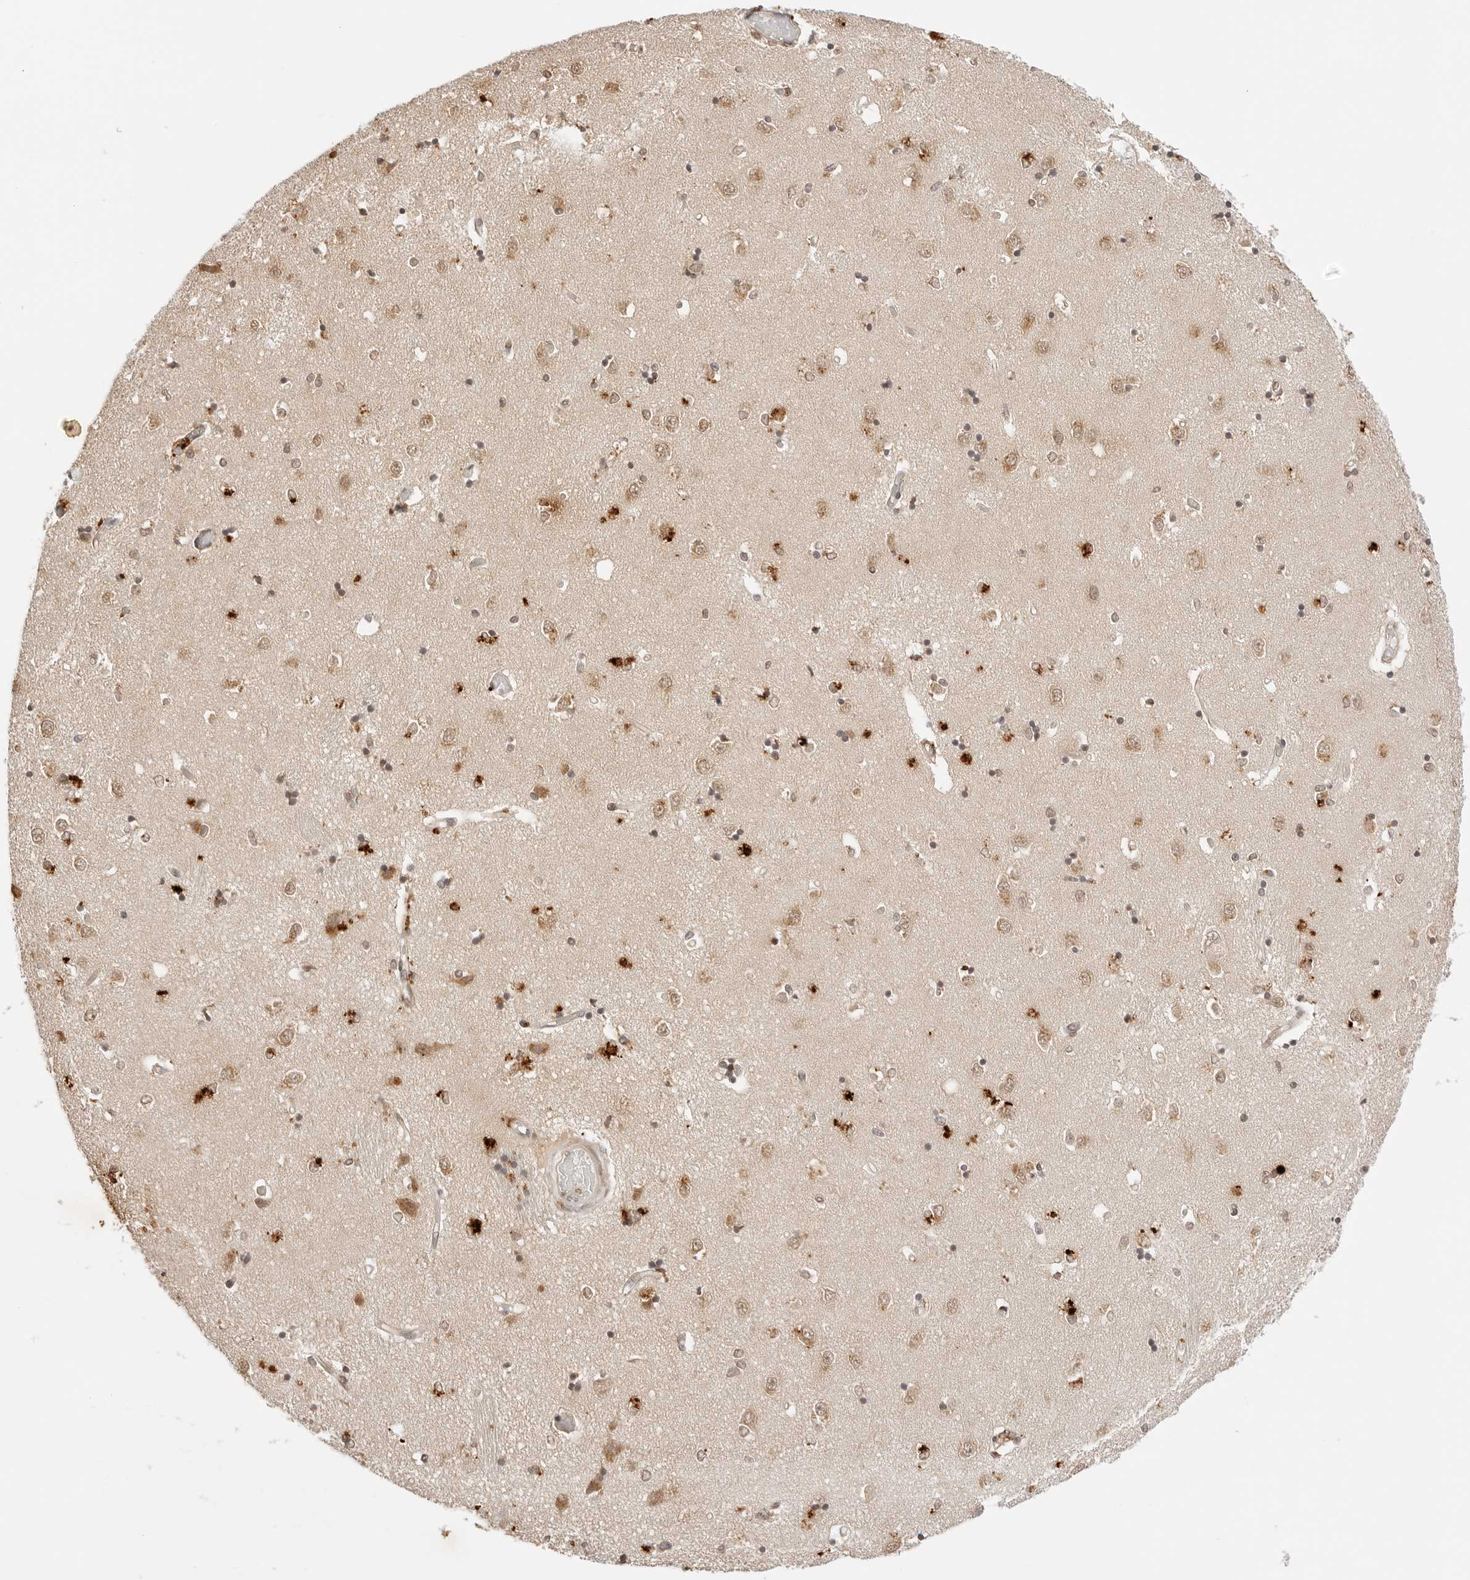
{"staining": {"intensity": "weak", "quantity": ">75%", "location": "nuclear"}, "tissue": "caudate", "cell_type": "Glial cells", "image_type": "normal", "snomed": [{"axis": "morphology", "description": "Normal tissue, NOS"}, {"axis": "topography", "description": "Lateral ventricle wall"}], "caption": "High-magnification brightfield microscopy of normal caudate stained with DAB (brown) and counterstained with hematoxylin (blue). glial cells exhibit weak nuclear staining is present in approximately>75% of cells.", "gene": "GPR34", "patient": {"sex": "male", "age": 45}}